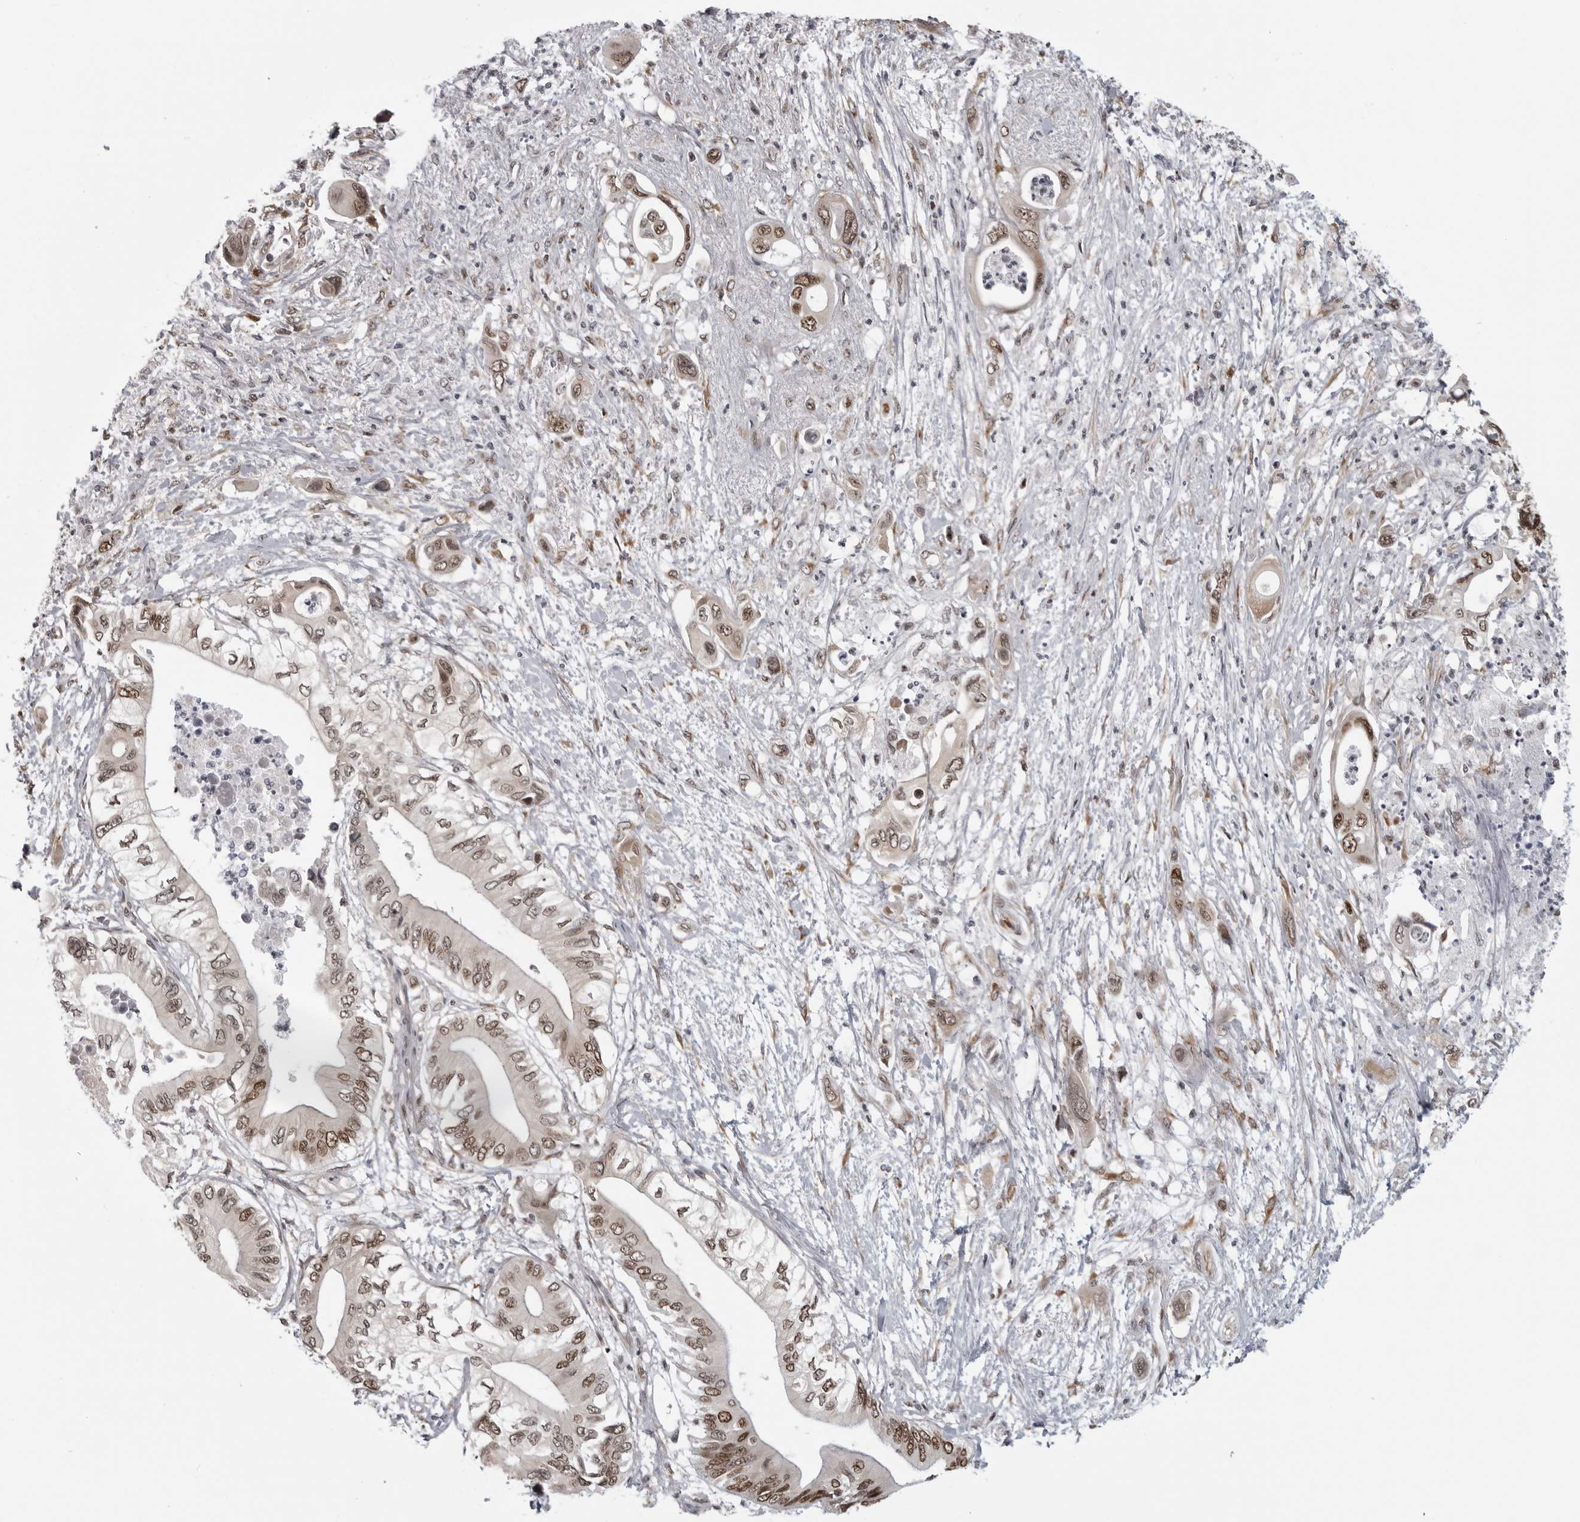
{"staining": {"intensity": "moderate", "quantity": ">75%", "location": "nuclear"}, "tissue": "pancreatic cancer", "cell_type": "Tumor cells", "image_type": "cancer", "snomed": [{"axis": "morphology", "description": "Adenocarcinoma, NOS"}, {"axis": "topography", "description": "Pancreas"}], "caption": "The image exhibits staining of pancreatic cancer, revealing moderate nuclear protein expression (brown color) within tumor cells. The protein of interest is shown in brown color, while the nuclei are stained blue.", "gene": "PRDM10", "patient": {"sex": "male", "age": 66}}